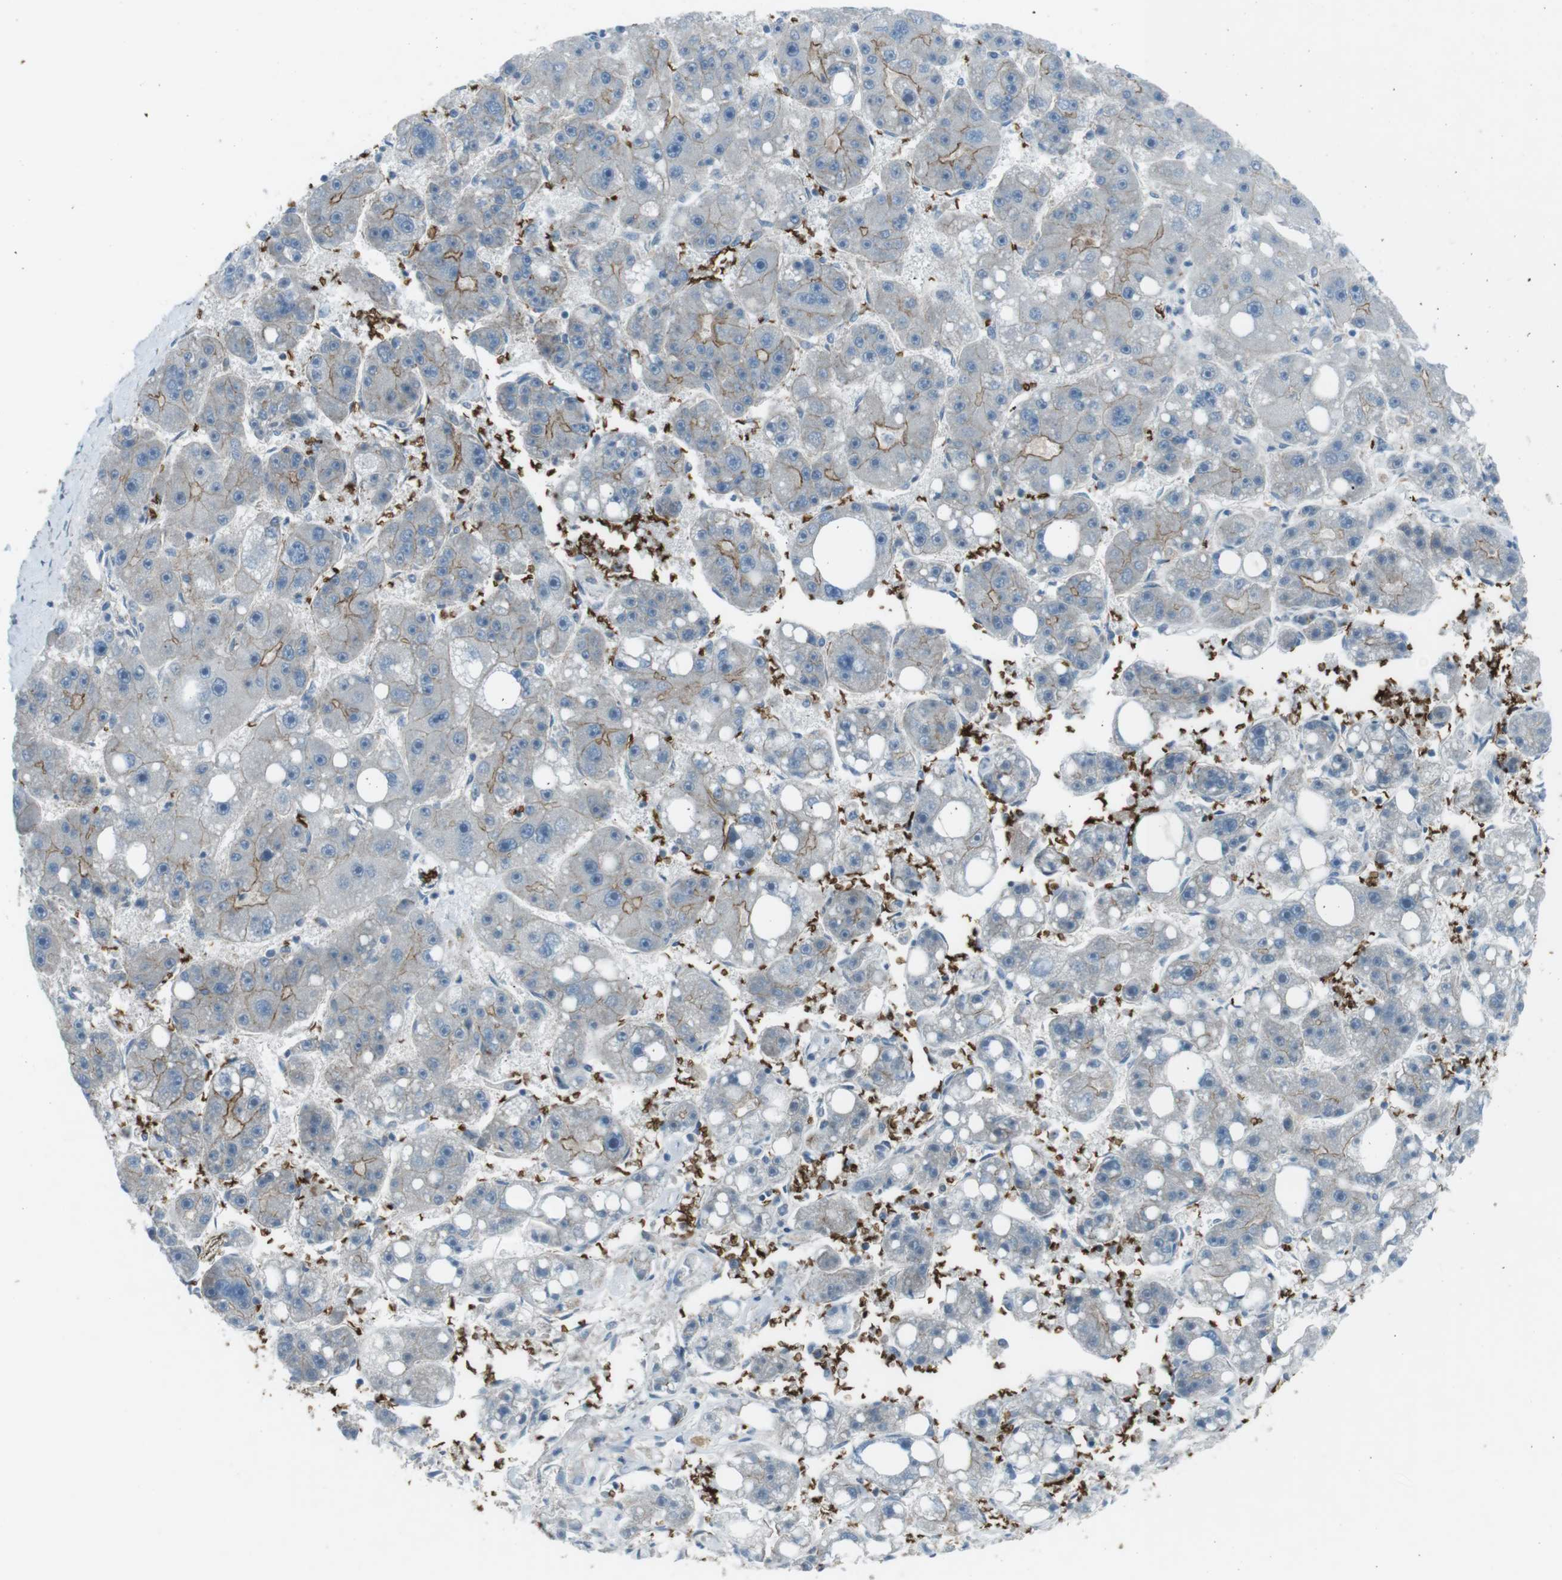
{"staining": {"intensity": "weak", "quantity": "25%-75%", "location": "cytoplasmic/membranous"}, "tissue": "liver cancer", "cell_type": "Tumor cells", "image_type": "cancer", "snomed": [{"axis": "morphology", "description": "Carcinoma, Hepatocellular, NOS"}, {"axis": "topography", "description": "Liver"}], "caption": "Liver hepatocellular carcinoma was stained to show a protein in brown. There is low levels of weak cytoplasmic/membranous expression in about 25%-75% of tumor cells.", "gene": "SPTA1", "patient": {"sex": "female", "age": 61}}